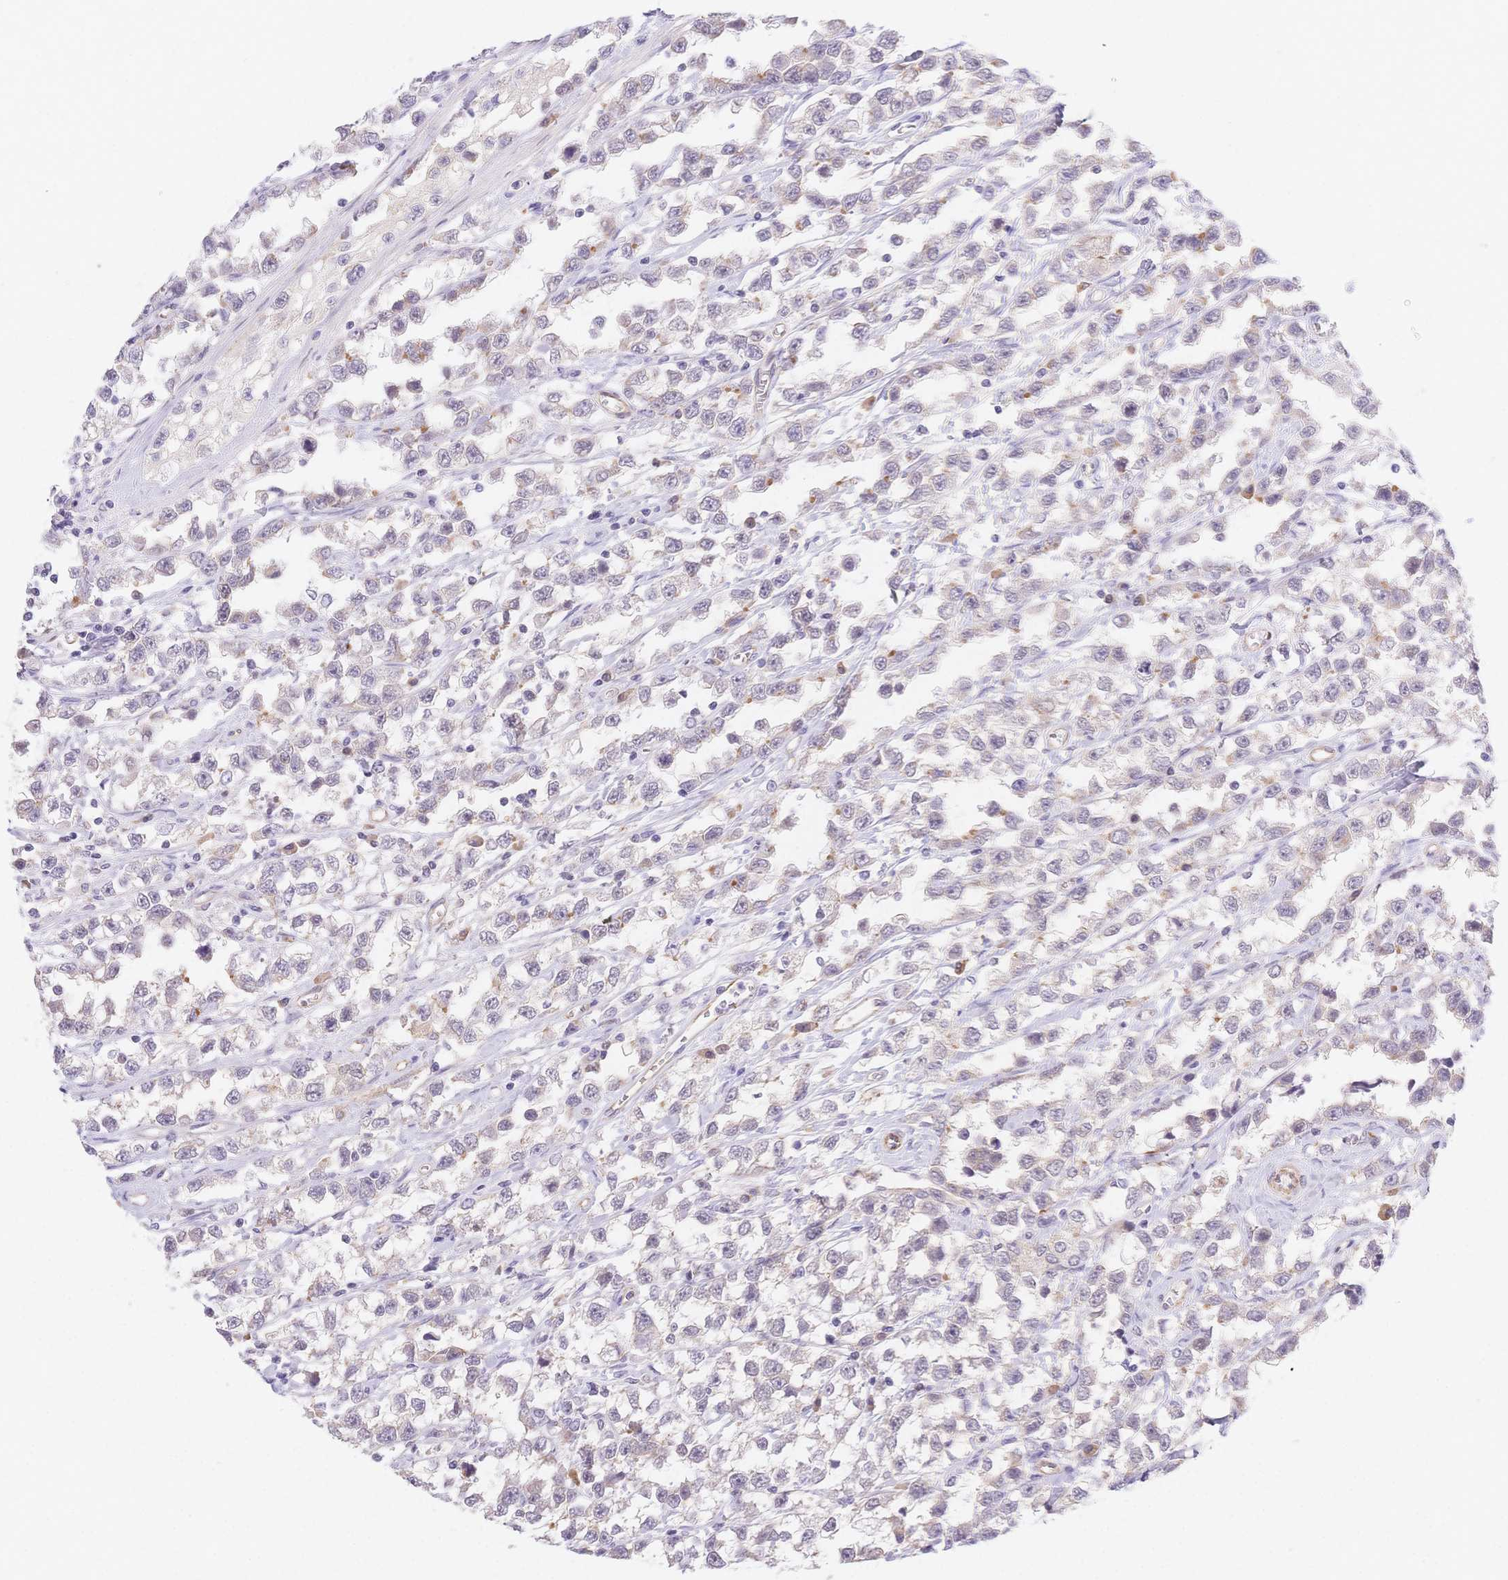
{"staining": {"intensity": "moderate", "quantity": "<25%", "location": "cytoplasmic/membranous"}, "tissue": "testis cancer", "cell_type": "Tumor cells", "image_type": "cancer", "snomed": [{"axis": "morphology", "description": "Seminoma, NOS"}, {"axis": "topography", "description": "Testis"}], "caption": "Protein analysis of testis cancer (seminoma) tissue displays moderate cytoplasmic/membranous positivity in approximately <25% of tumor cells.", "gene": "CSN1S1", "patient": {"sex": "male", "age": 34}}